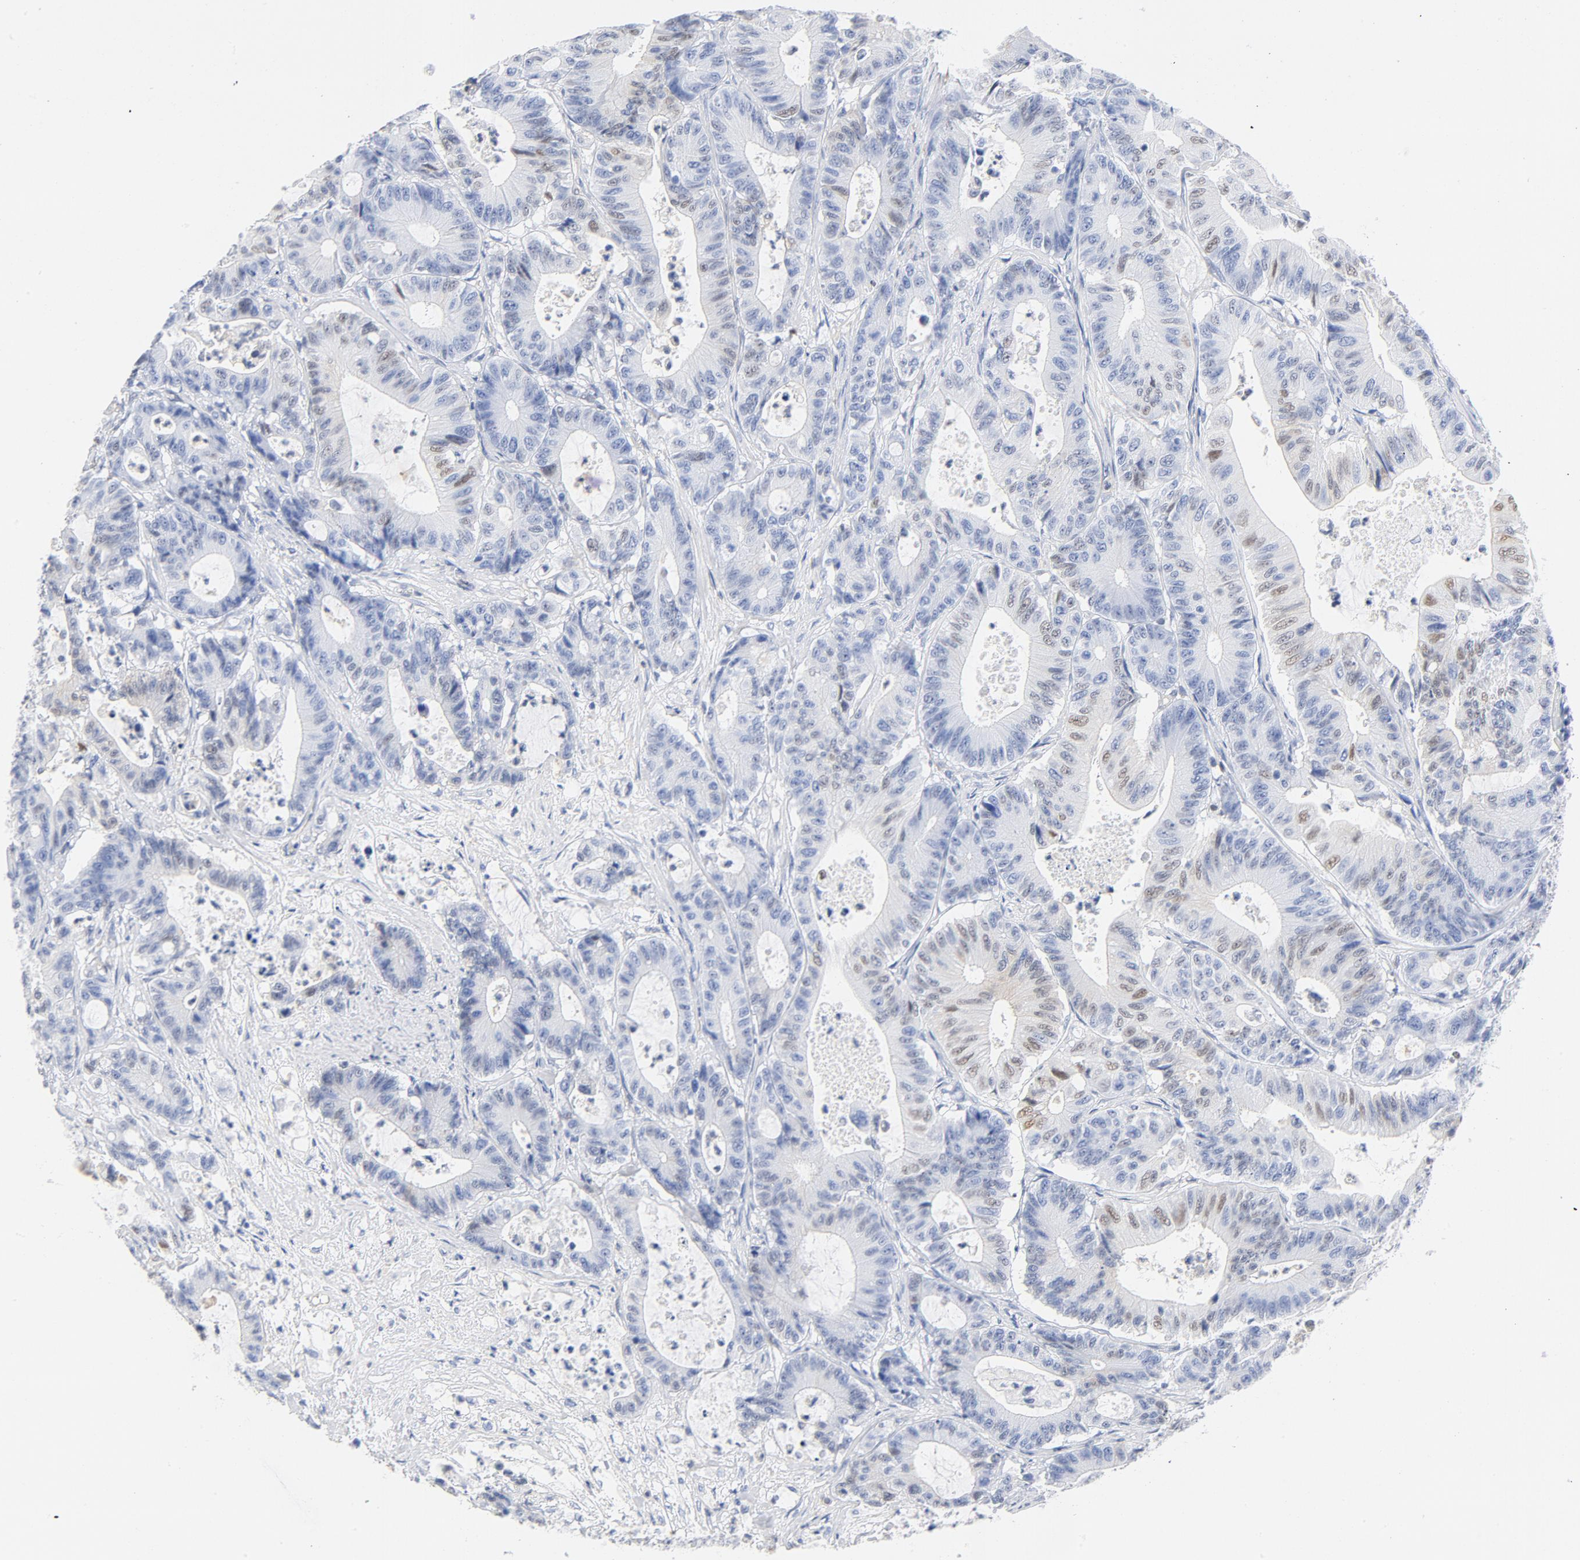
{"staining": {"intensity": "weak", "quantity": "<25%", "location": "nuclear"}, "tissue": "colorectal cancer", "cell_type": "Tumor cells", "image_type": "cancer", "snomed": [{"axis": "morphology", "description": "Adenocarcinoma, NOS"}, {"axis": "topography", "description": "Colon"}], "caption": "High power microscopy micrograph of an IHC histopathology image of colorectal adenocarcinoma, revealing no significant positivity in tumor cells.", "gene": "CDKN1B", "patient": {"sex": "female", "age": 84}}